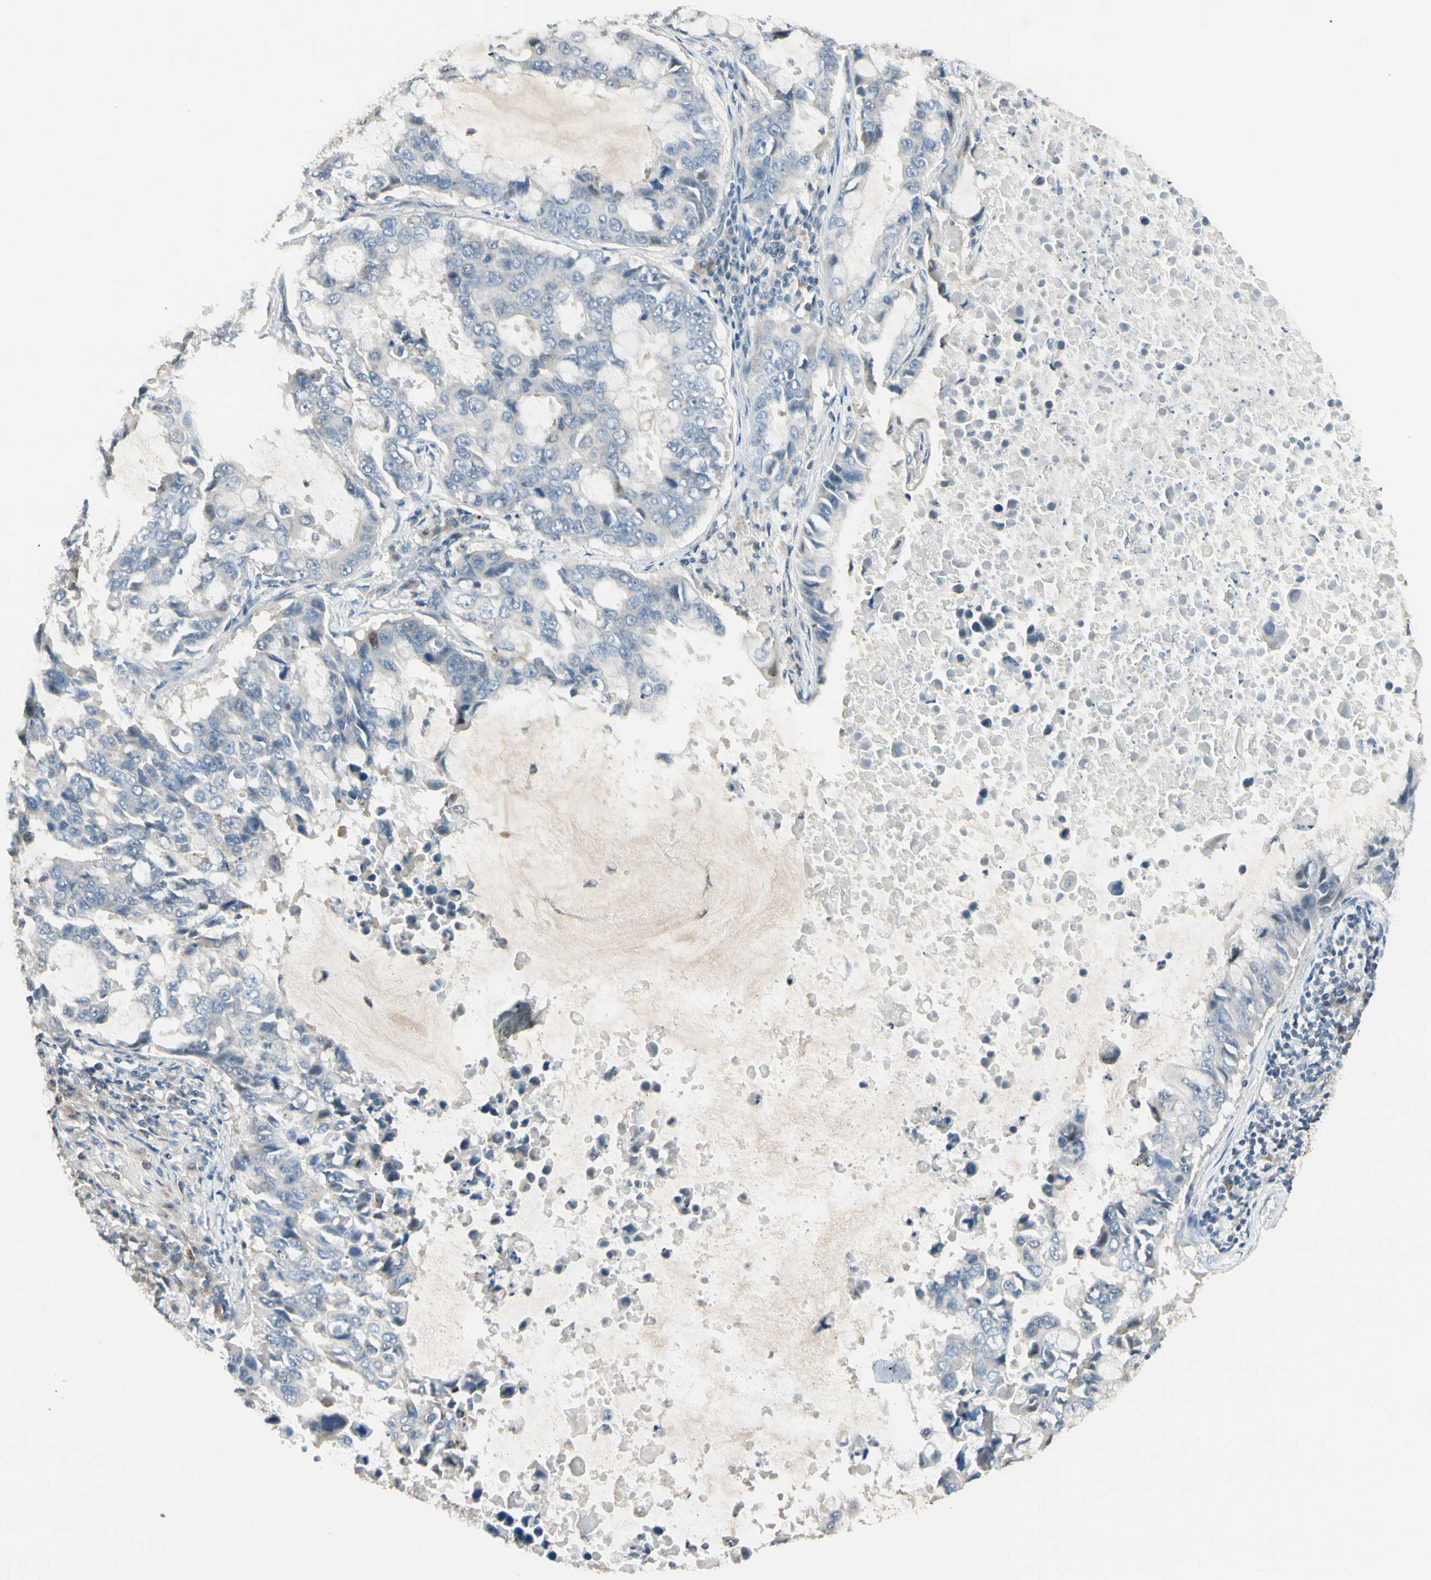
{"staining": {"intensity": "weak", "quantity": "<25%", "location": "cytoplasmic/membranous"}, "tissue": "lung cancer", "cell_type": "Tumor cells", "image_type": "cancer", "snomed": [{"axis": "morphology", "description": "Adenocarcinoma, NOS"}, {"axis": "topography", "description": "Lung"}], "caption": "Photomicrograph shows no protein positivity in tumor cells of lung cancer (adenocarcinoma) tissue. (IHC, brightfield microscopy, high magnification).", "gene": "P3H2", "patient": {"sex": "male", "age": 64}}